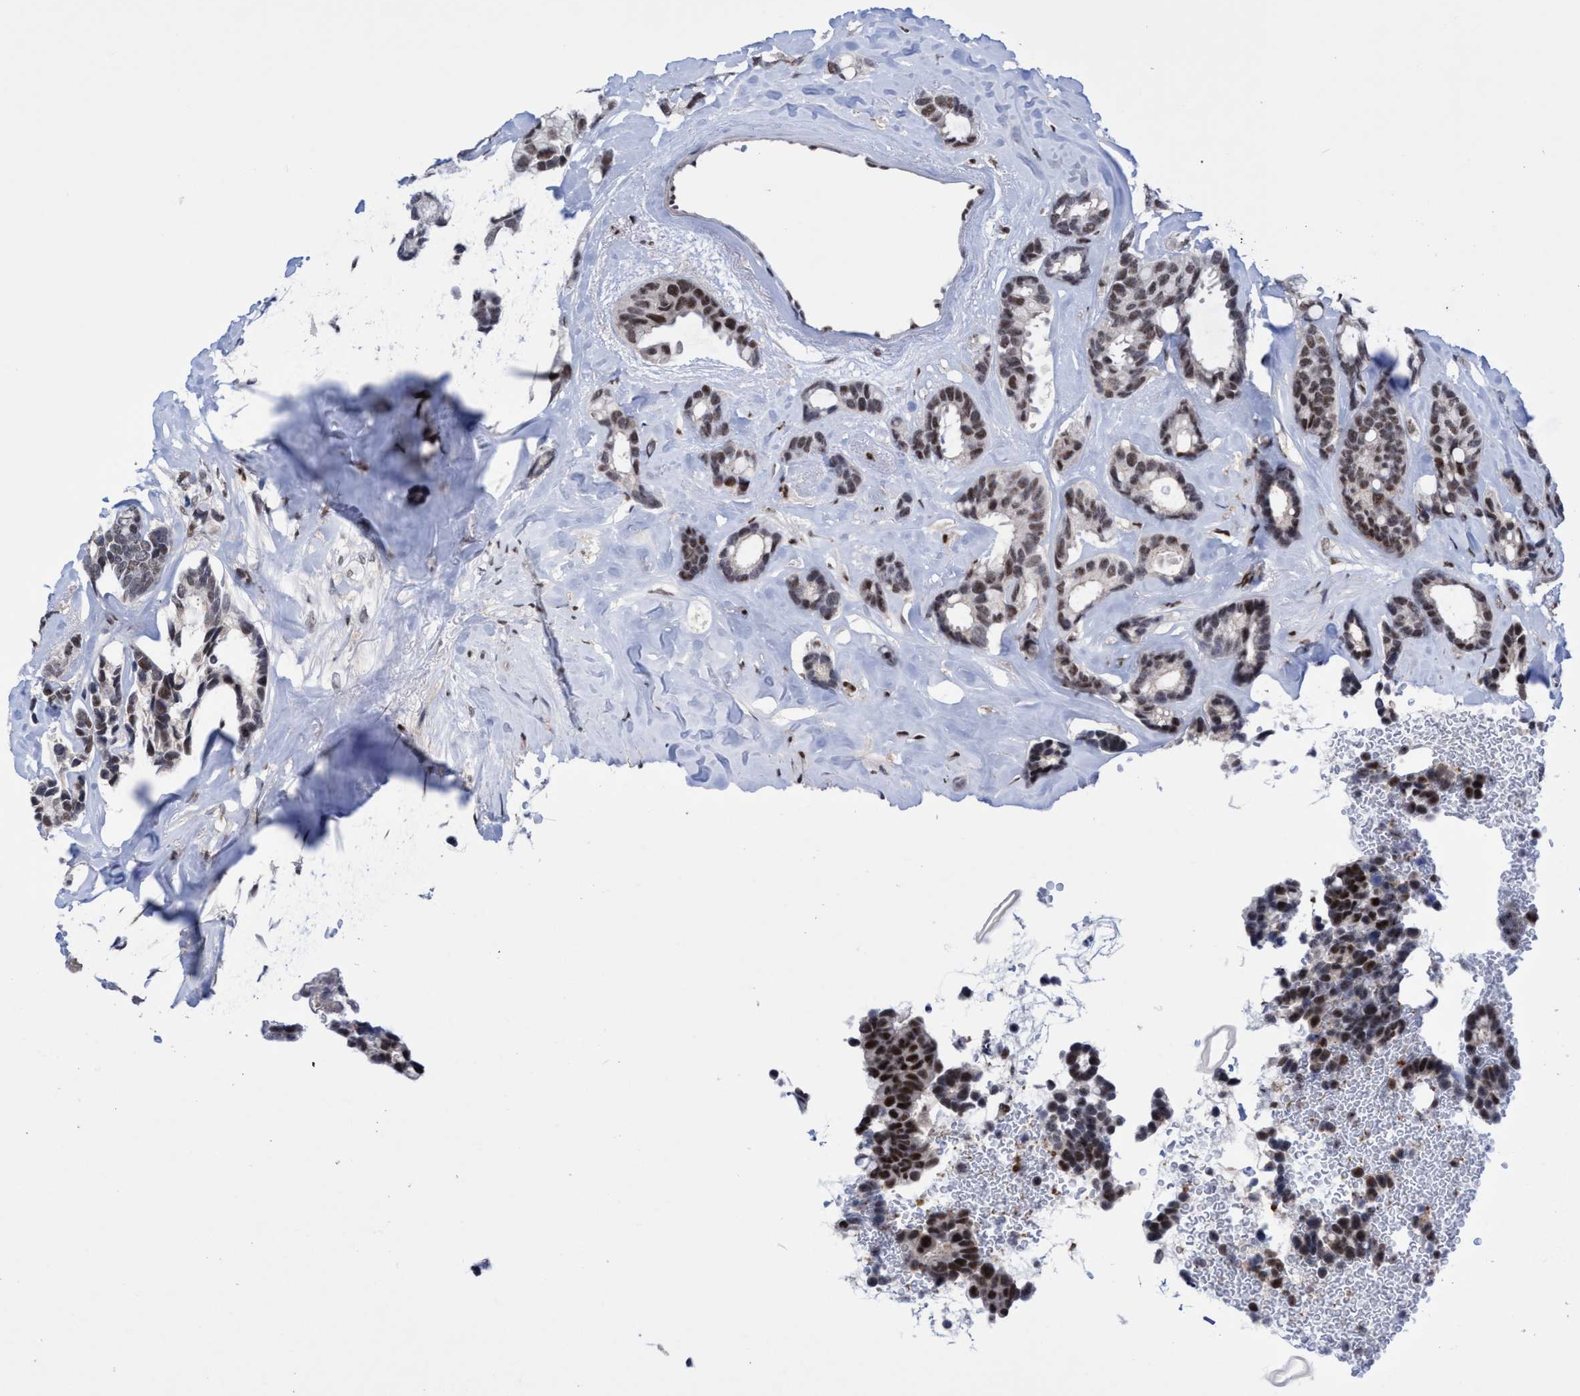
{"staining": {"intensity": "moderate", "quantity": "<25%", "location": "nuclear"}, "tissue": "breast cancer", "cell_type": "Tumor cells", "image_type": "cancer", "snomed": [{"axis": "morphology", "description": "Duct carcinoma"}, {"axis": "topography", "description": "Breast"}], "caption": "Breast intraductal carcinoma stained with a brown dye shows moderate nuclear positive expression in approximately <25% of tumor cells.", "gene": "C9orf78", "patient": {"sex": "female", "age": 87}}